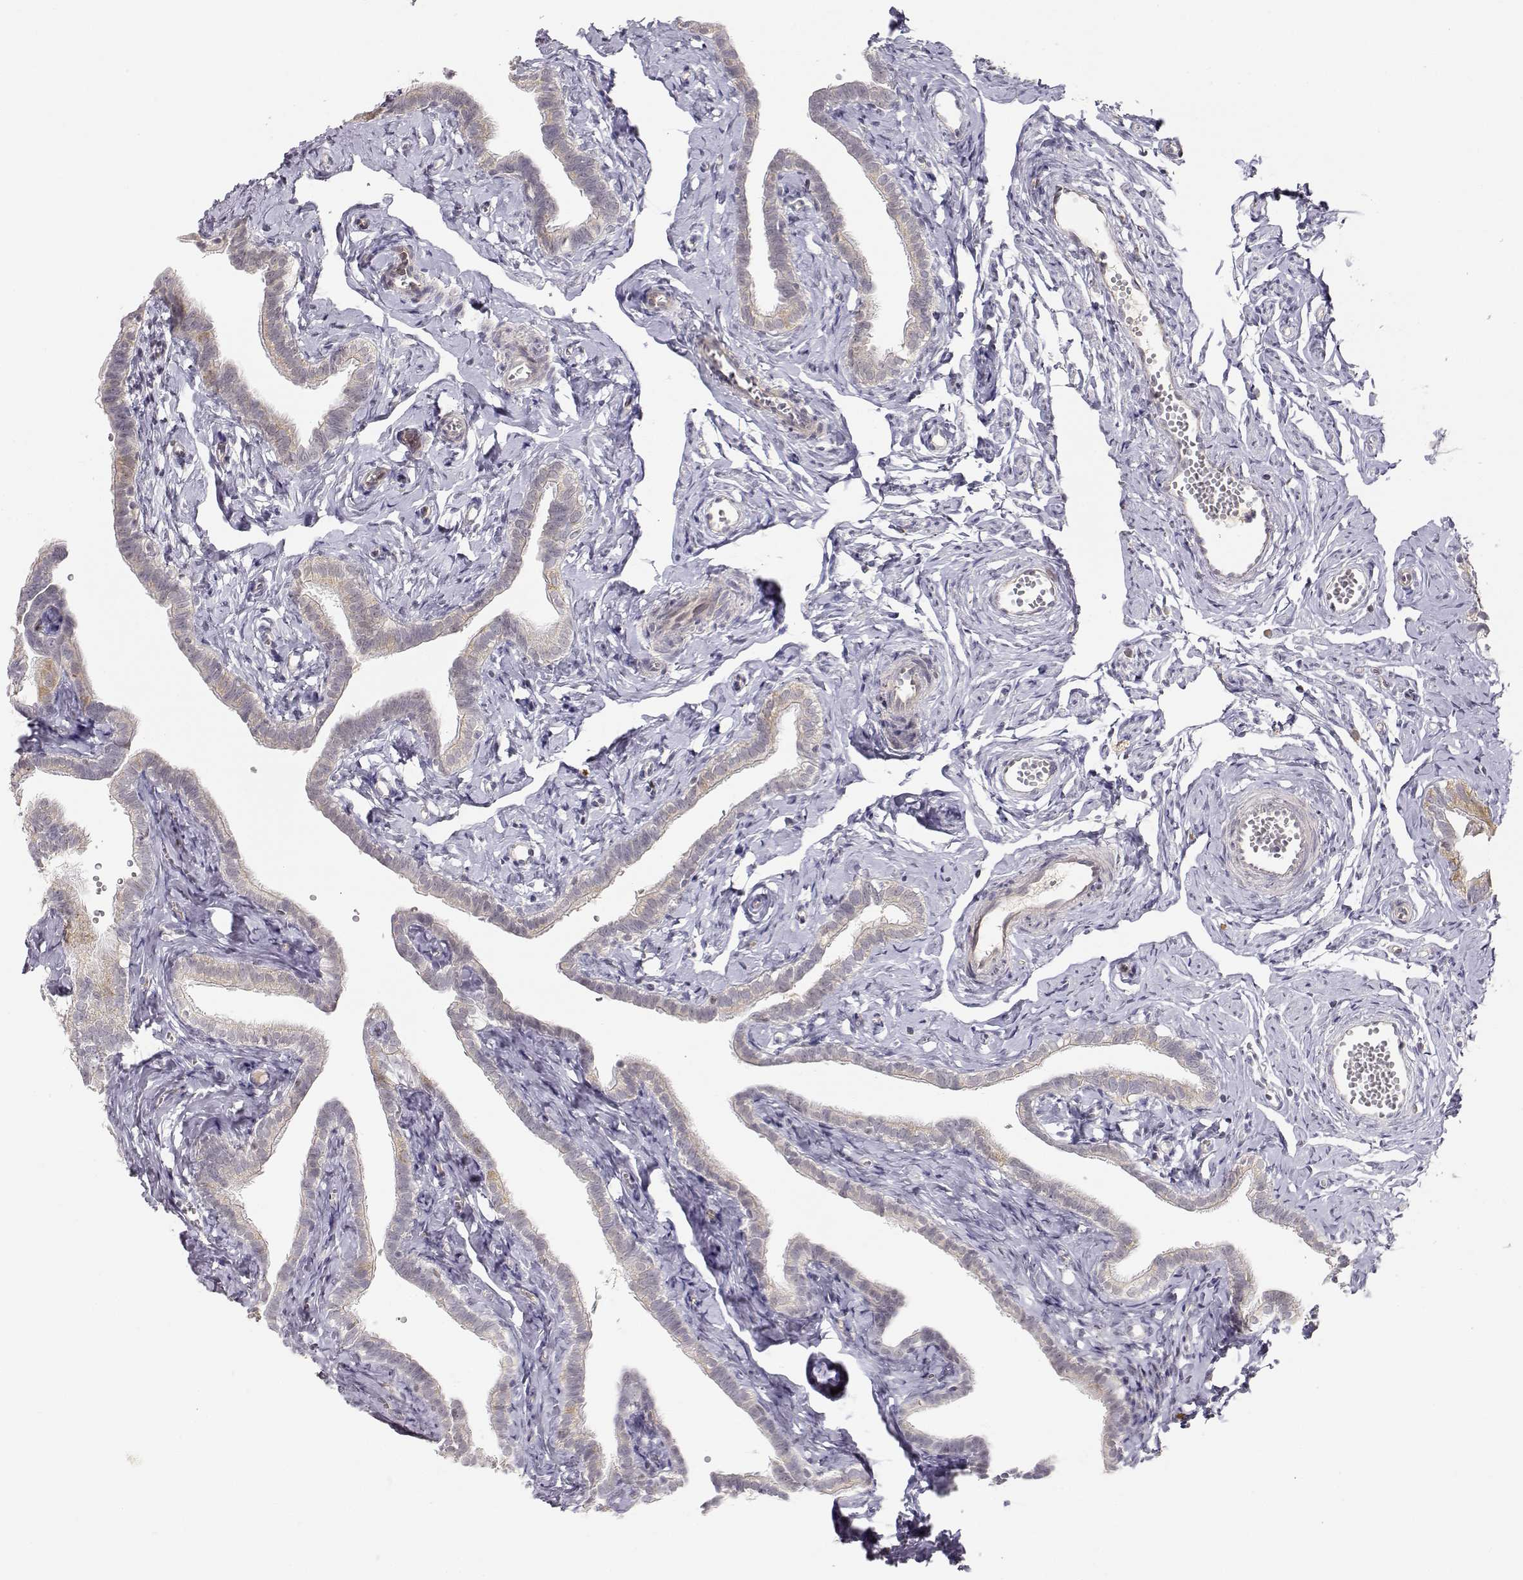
{"staining": {"intensity": "negative", "quantity": "none", "location": "none"}, "tissue": "fallopian tube", "cell_type": "Glandular cells", "image_type": "normal", "snomed": [{"axis": "morphology", "description": "Normal tissue, NOS"}, {"axis": "topography", "description": "Fallopian tube"}], "caption": "Photomicrograph shows no protein staining in glandular cells of unremarkable fallopian tube.", "gene": "EAF2", "patient": {"sex": "female", "age": 41}}